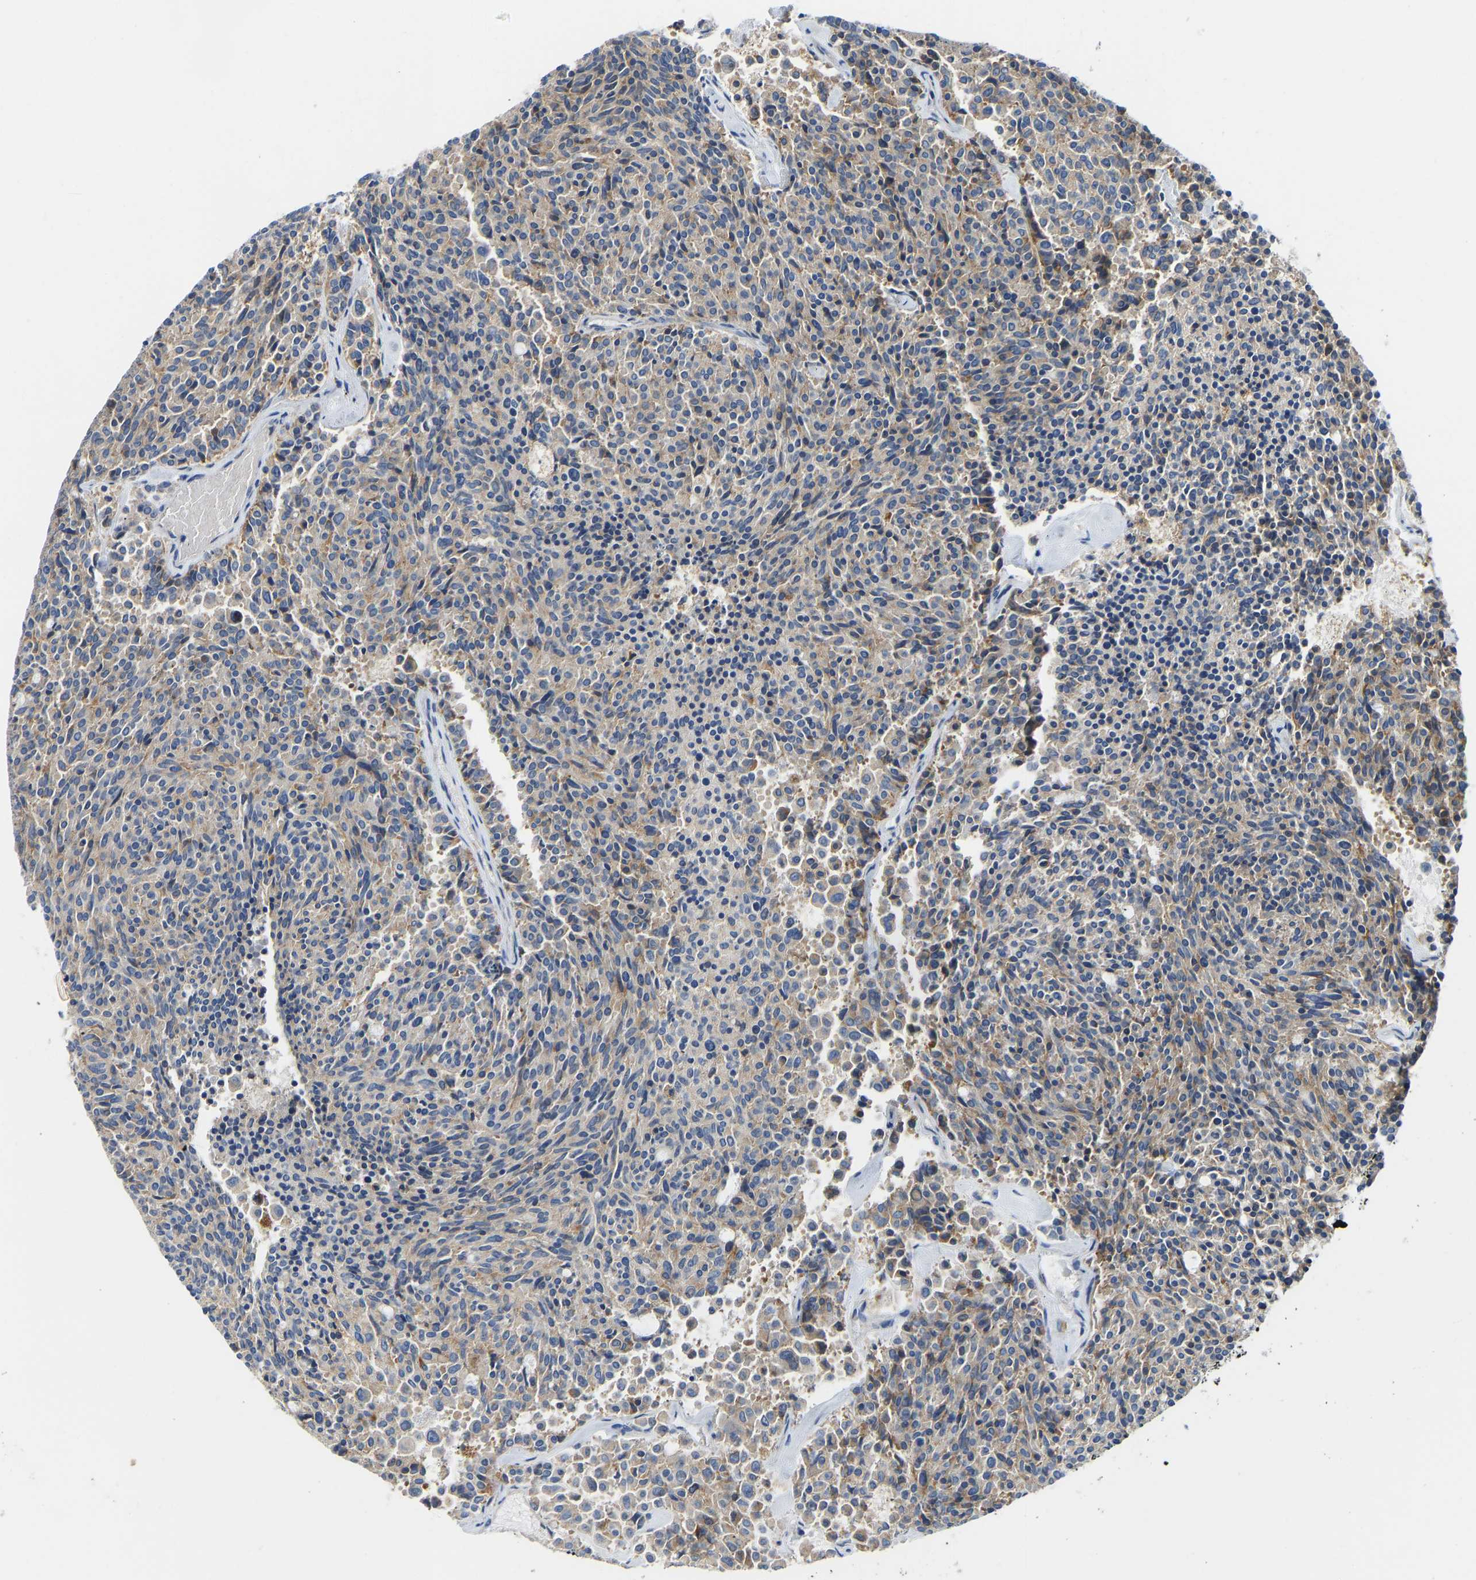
{"staining": {"intensity": "moderate", "quantity": "25%-75%", "location": "cytoplasmic/membranous"}, "tissue": "carcinoid", "cell_type": "Tumor cells", "image_type": "cancer", "snomed": [{"axis": "morphology", "description": "Carcinoid, malignant, NOS"}, {"axis": "topography", "description": "Pancreas"}], "caption": "Immunohistochemistry (IHC) photomicrograph of neoplastic tissue: human malignant carcinoid stained using IHC demonstrates medium levels of moderate protein expression localized specifically in the cytoplasmic/membranous of tumor cells, appearing as a cytoplasmic/membranous brown color.", "gene": "ATP6V1E1", "patient": {"sex": "female", "age": 54}}